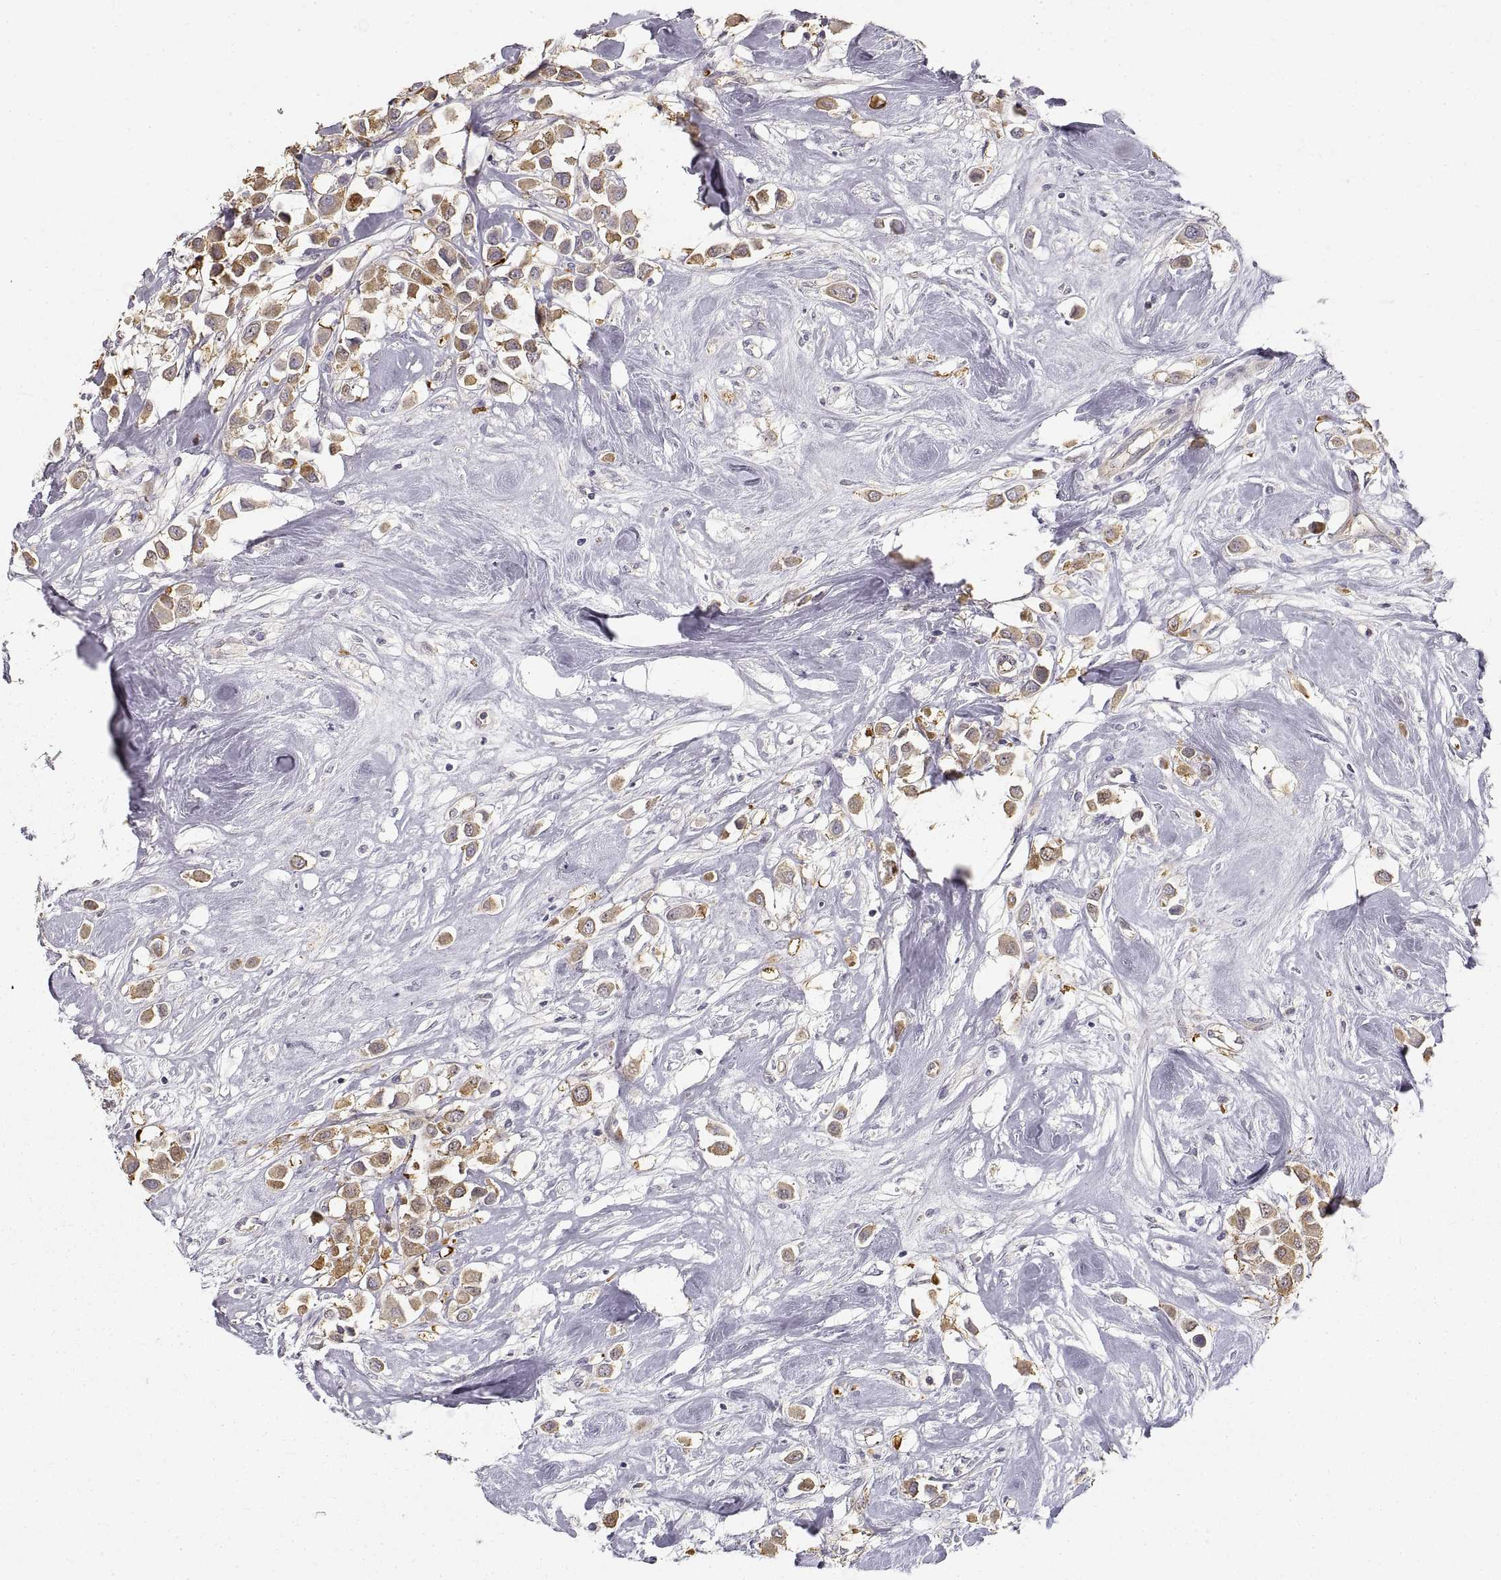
{"staining": {"intensity": "moderate", "quantity": ">75%", "location": "cytoplasmic/membranous"}, "tissue": "breast cancer", "cell_type": "Tumor cells", "image_type": "cancer", "snomed": [{"axis": "morphology", "description": "Duct carcinoma"}, {"axis": "topography", "description": "Breast"}], "caption": "This histopathology image demonstrates immunohistochemistry staining of human intraductal carcinoma (breast), with medium moderate cytoplasmic/membranous expression in approximately >75% of tumor cells.", "gene": "HSP90AB1", "patient": {"sex": "female", "age": 61}}